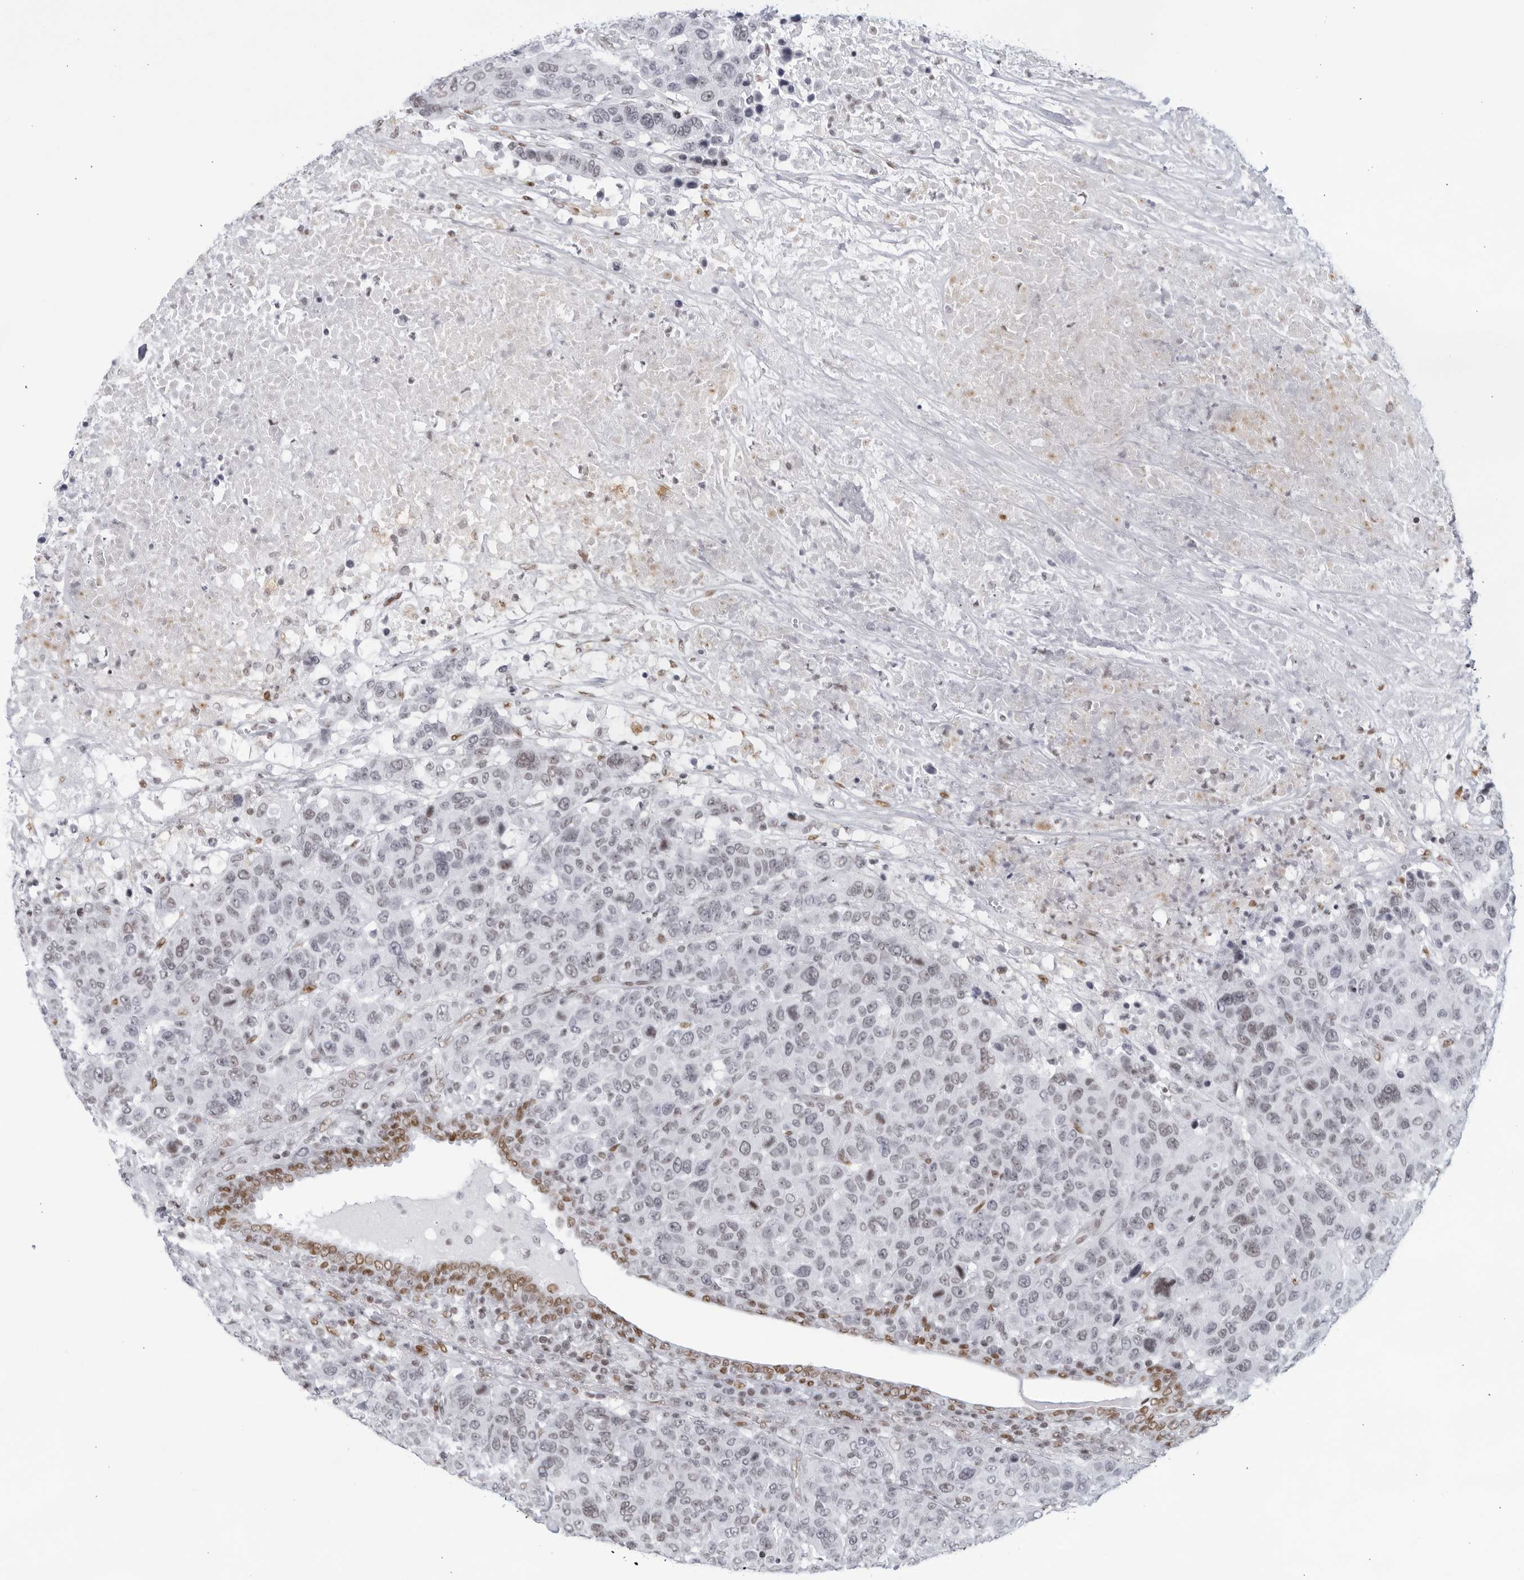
{"staining": {"intensity": "weak", "quantity": "<25%", "location": "nuclear"}, "tissue": "breast cancer", "cell_type": "Tumor cells", "image_type": "cancer", "snomed": [{"axis": "morphology", "description": "Duct carcinoma"}, {"axis": "topography", "description": "Breast"}], "caption": "Immunohistochemistry (IHC) of human infiltrating ductal carcinoma (breast) displays no expression in tumor cells. The staining is performed using DAB (3,3'-diaminobenzidine) brown chromogen with nuclei counter-stained in using hematoxylin.", "gene": "HP1BP3", "patient": {"sex": "female", "age": 37}}